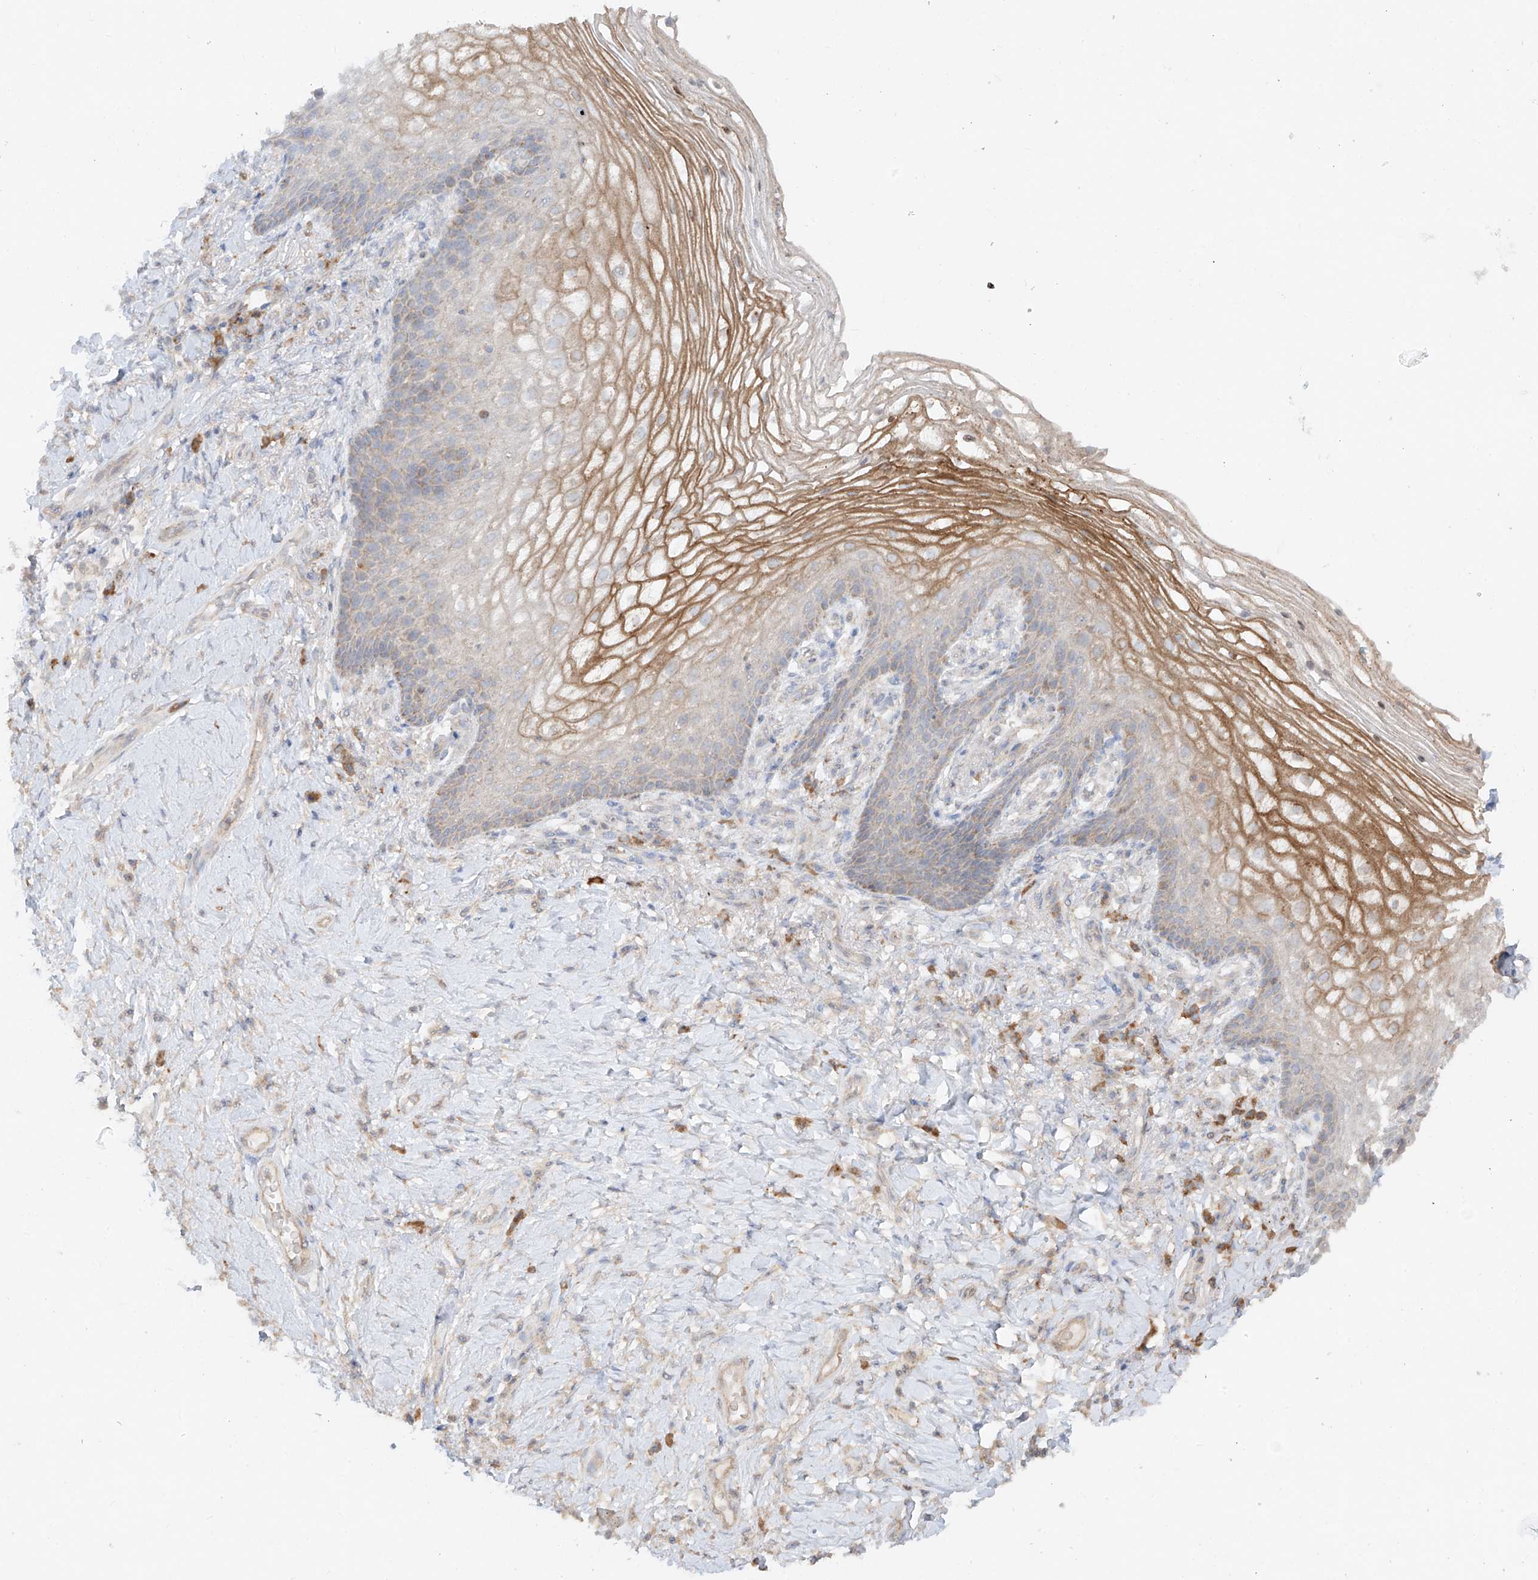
{"staining": {"intensity": "moderate", "quantity": "25%-75%", "location": "cytoplasmic/membranous"}, "tissue": "vagina", "cell_type": "Squamous epithelial cells", "image_type": "normal", "snomed": [{"axis": "morphology", "description": "Normal tissue, NOS"}, {"axis": "topography", "description": "Vagina"}], "caption": "Squamous epithelial cells reveal medium levels of moderate cytoplasmic/membranous positivity in about 25%-75% of cells in benign human vagina. Using DAB (3,3'-diaminobenzidine) (brown) and hematoxylin (blue) stains, captured at high magnification using brightfield microscopy.", "gene": "COLGALT2", "patient": {"sex": "female", "age": 60}}